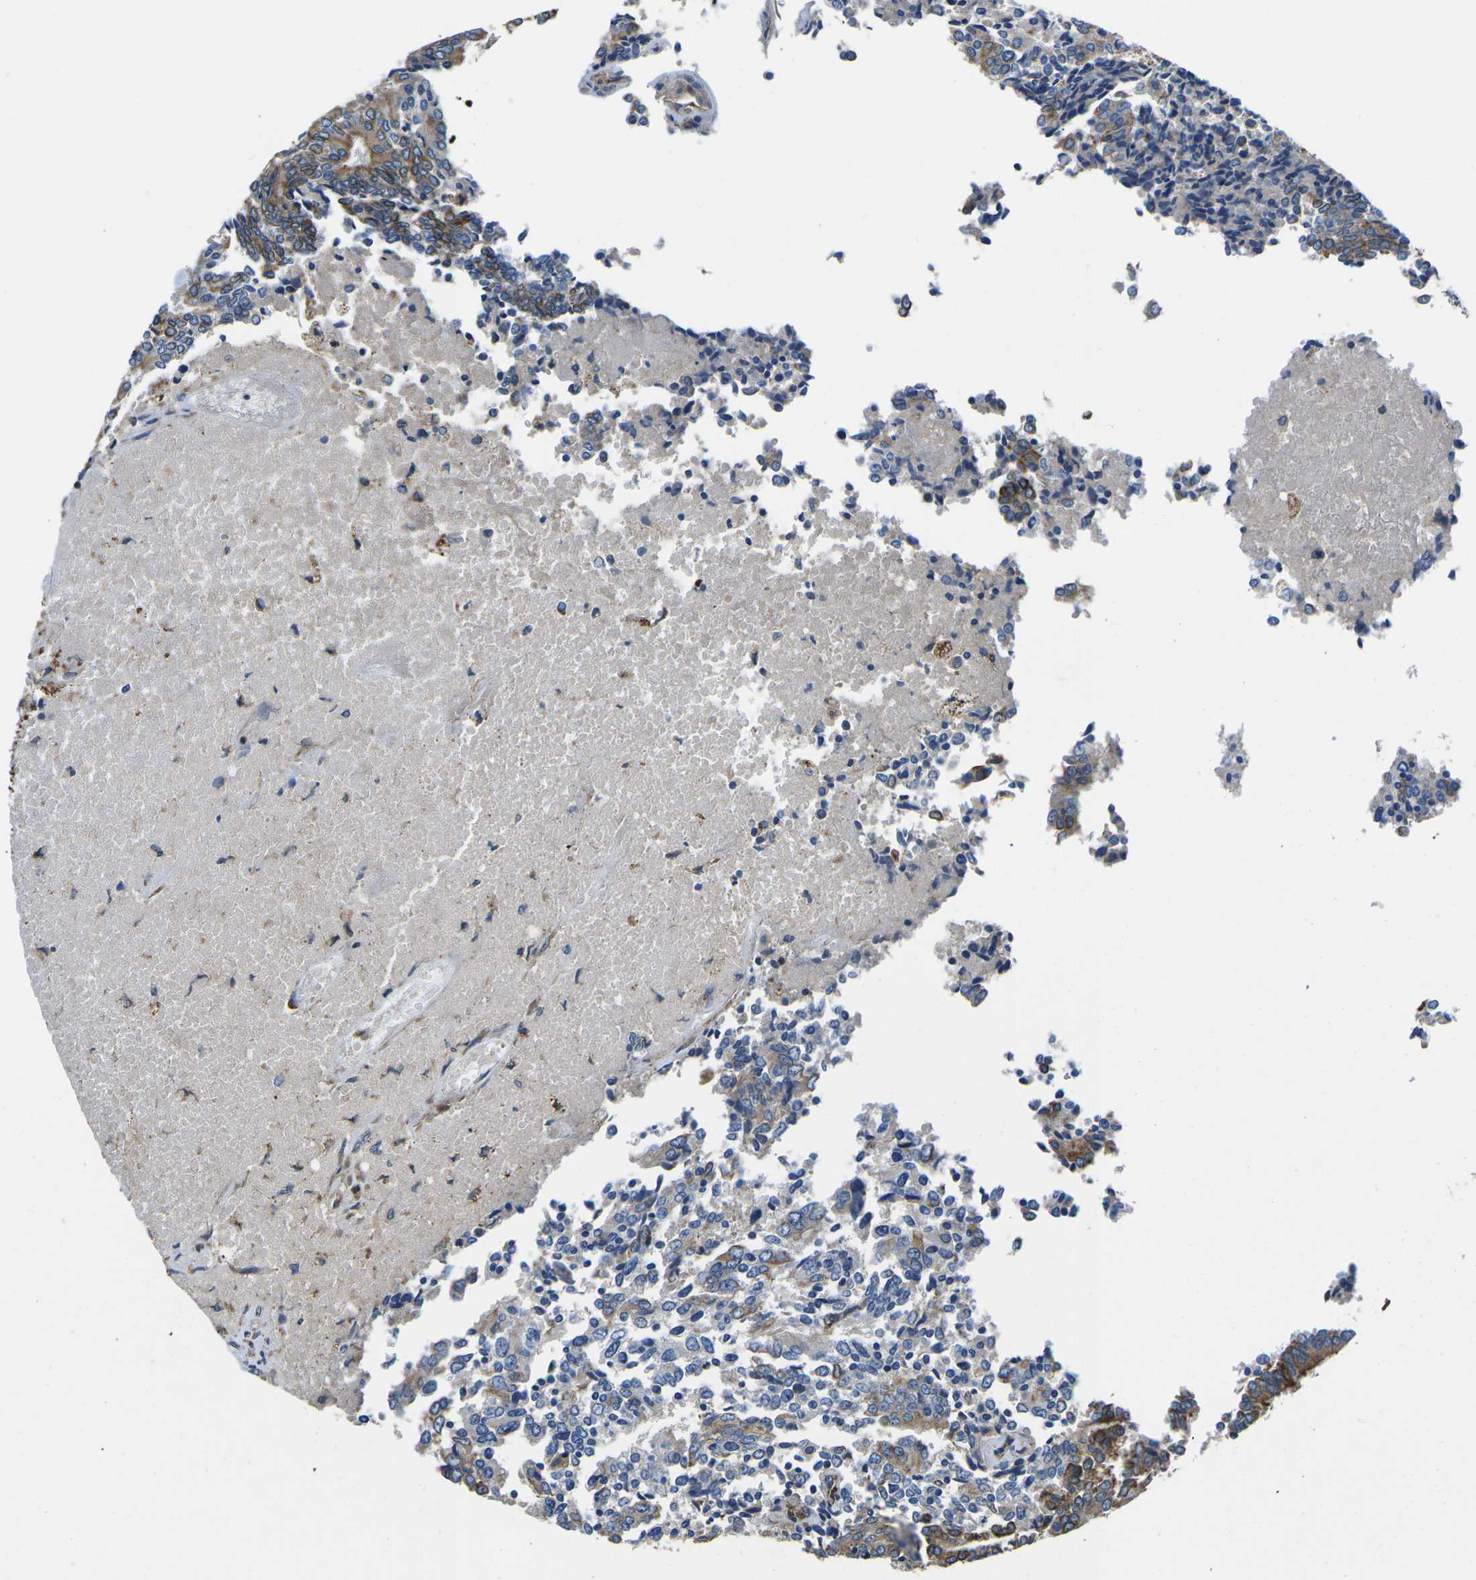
{"staining": {"intensity": "moderate", "quantity": "<25%", "location": "cytoplasmic/membranous"}, "tissue": "prostate cancer", "cell_type": "Tumor cells", "image_type": "cancer", "snomed": [{"axis": "morphology", "description": "Normal tissue, NOS"}, {"axis": "morphology", "description": "Adenocarcinoma, High grade"}, {"axis": "topography", "description": "Prostate"}, {"axis": "topography", "description": "Seminal veicle"}], "caption": "A high-resolution micrograph shows immunohistochemistry (IHC) staining of prostate cancer, which reveals moderate cytoplasmic/membranous expression in approximately <25% of tumor cells.", "gene": "KCNJ15", "patient": {"sex": "male", "age": 55}}